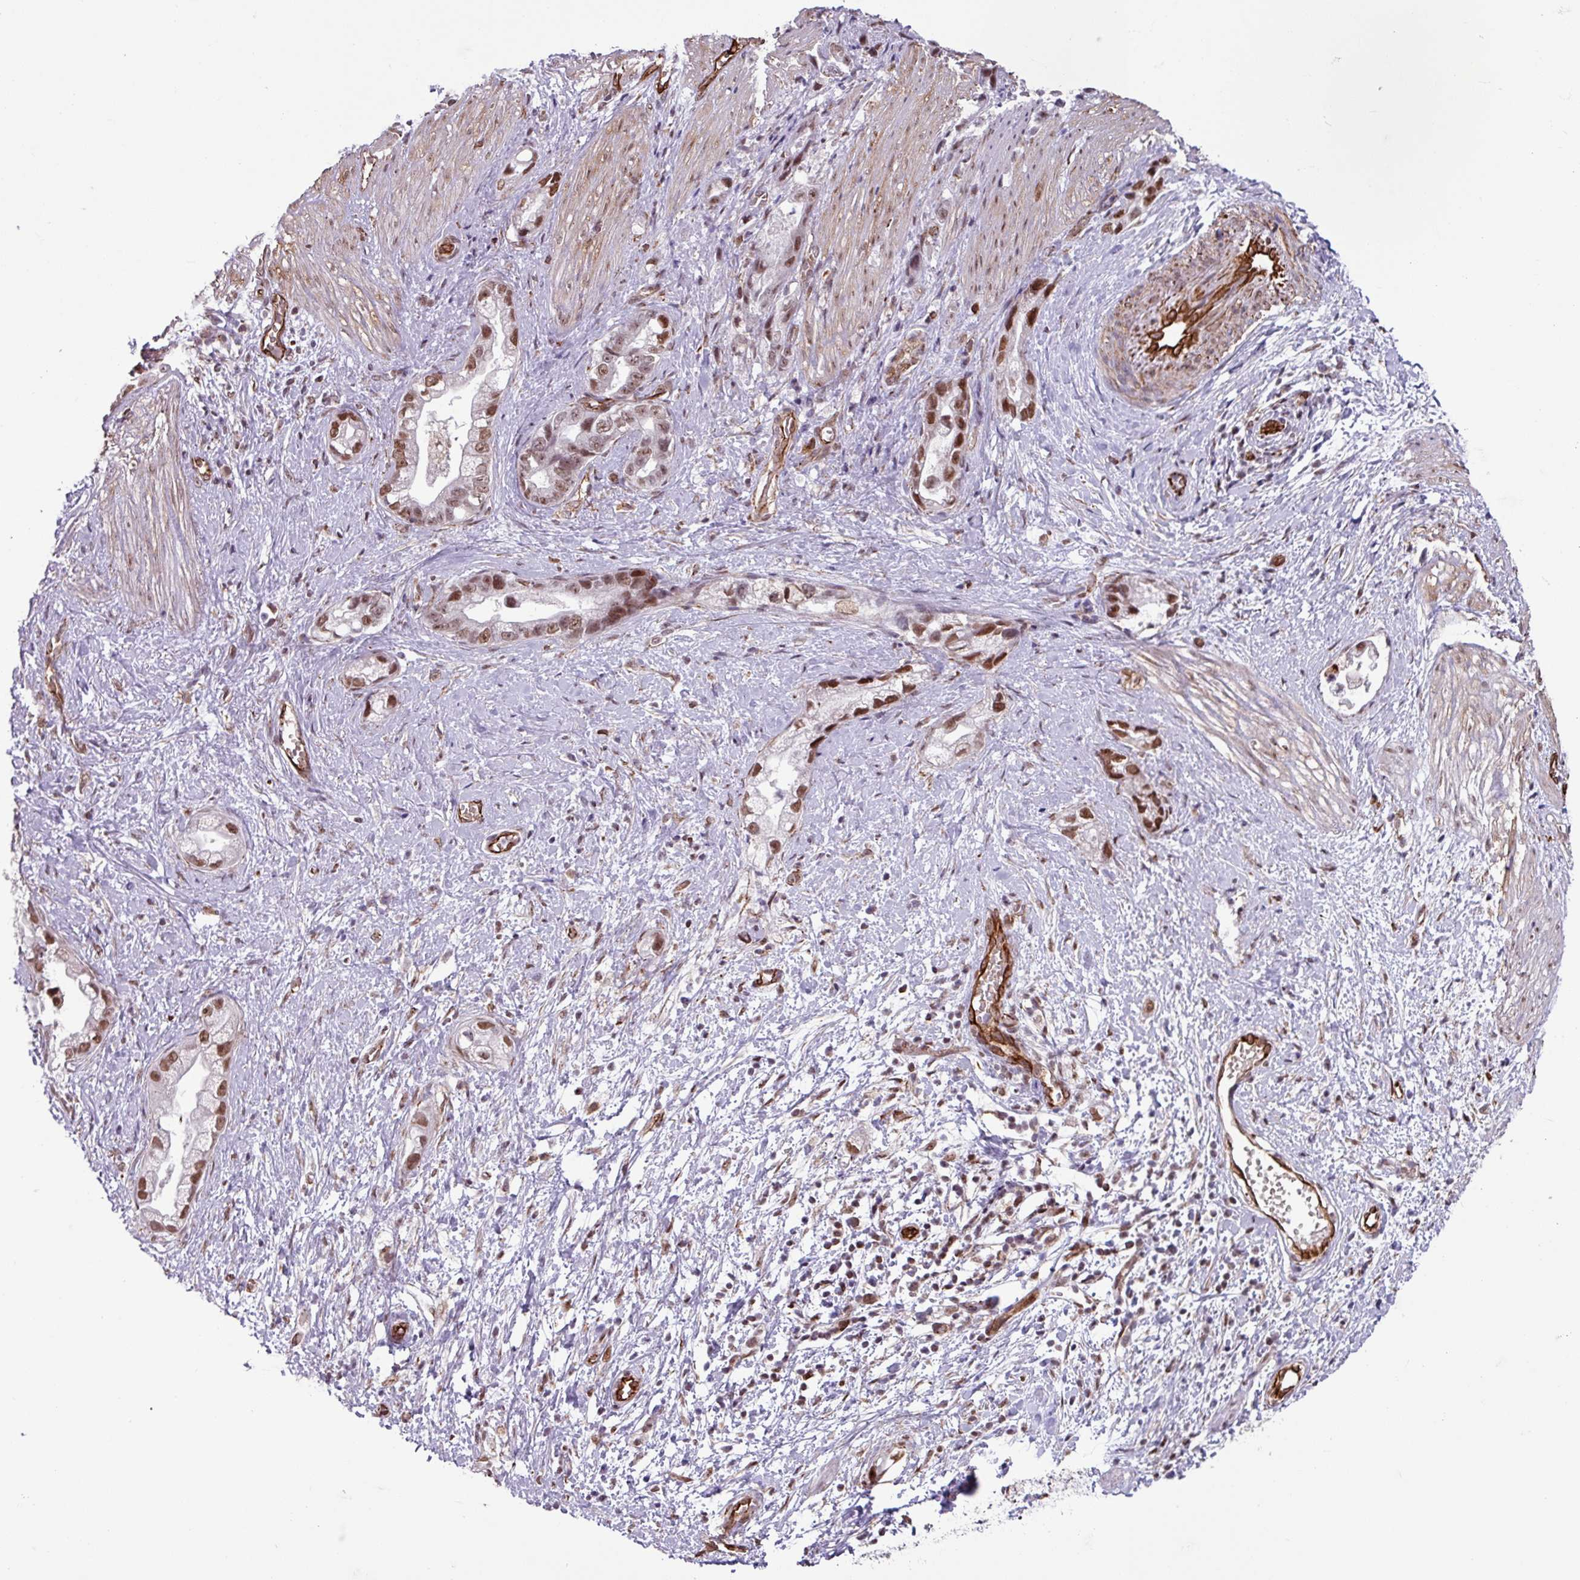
{"staining": {"intensity": "moderate", "quantity": ">75%", "location": "nuclear"}, "tissue": "stomach cancer", "cell_type": "Tumor cells", "image_type": "cancer", "snomed": [{"axis": "morphology", "description": "Adenocarcinoma, NOS"}, {"axis": "topography", "description": "Stomach"}], "caption": "Stomach cancer stained for a protein displays moderate nuclear positivity in tumor cells.", "gene": "CHD3", "patient": {"sex": "male", "age": 55}}